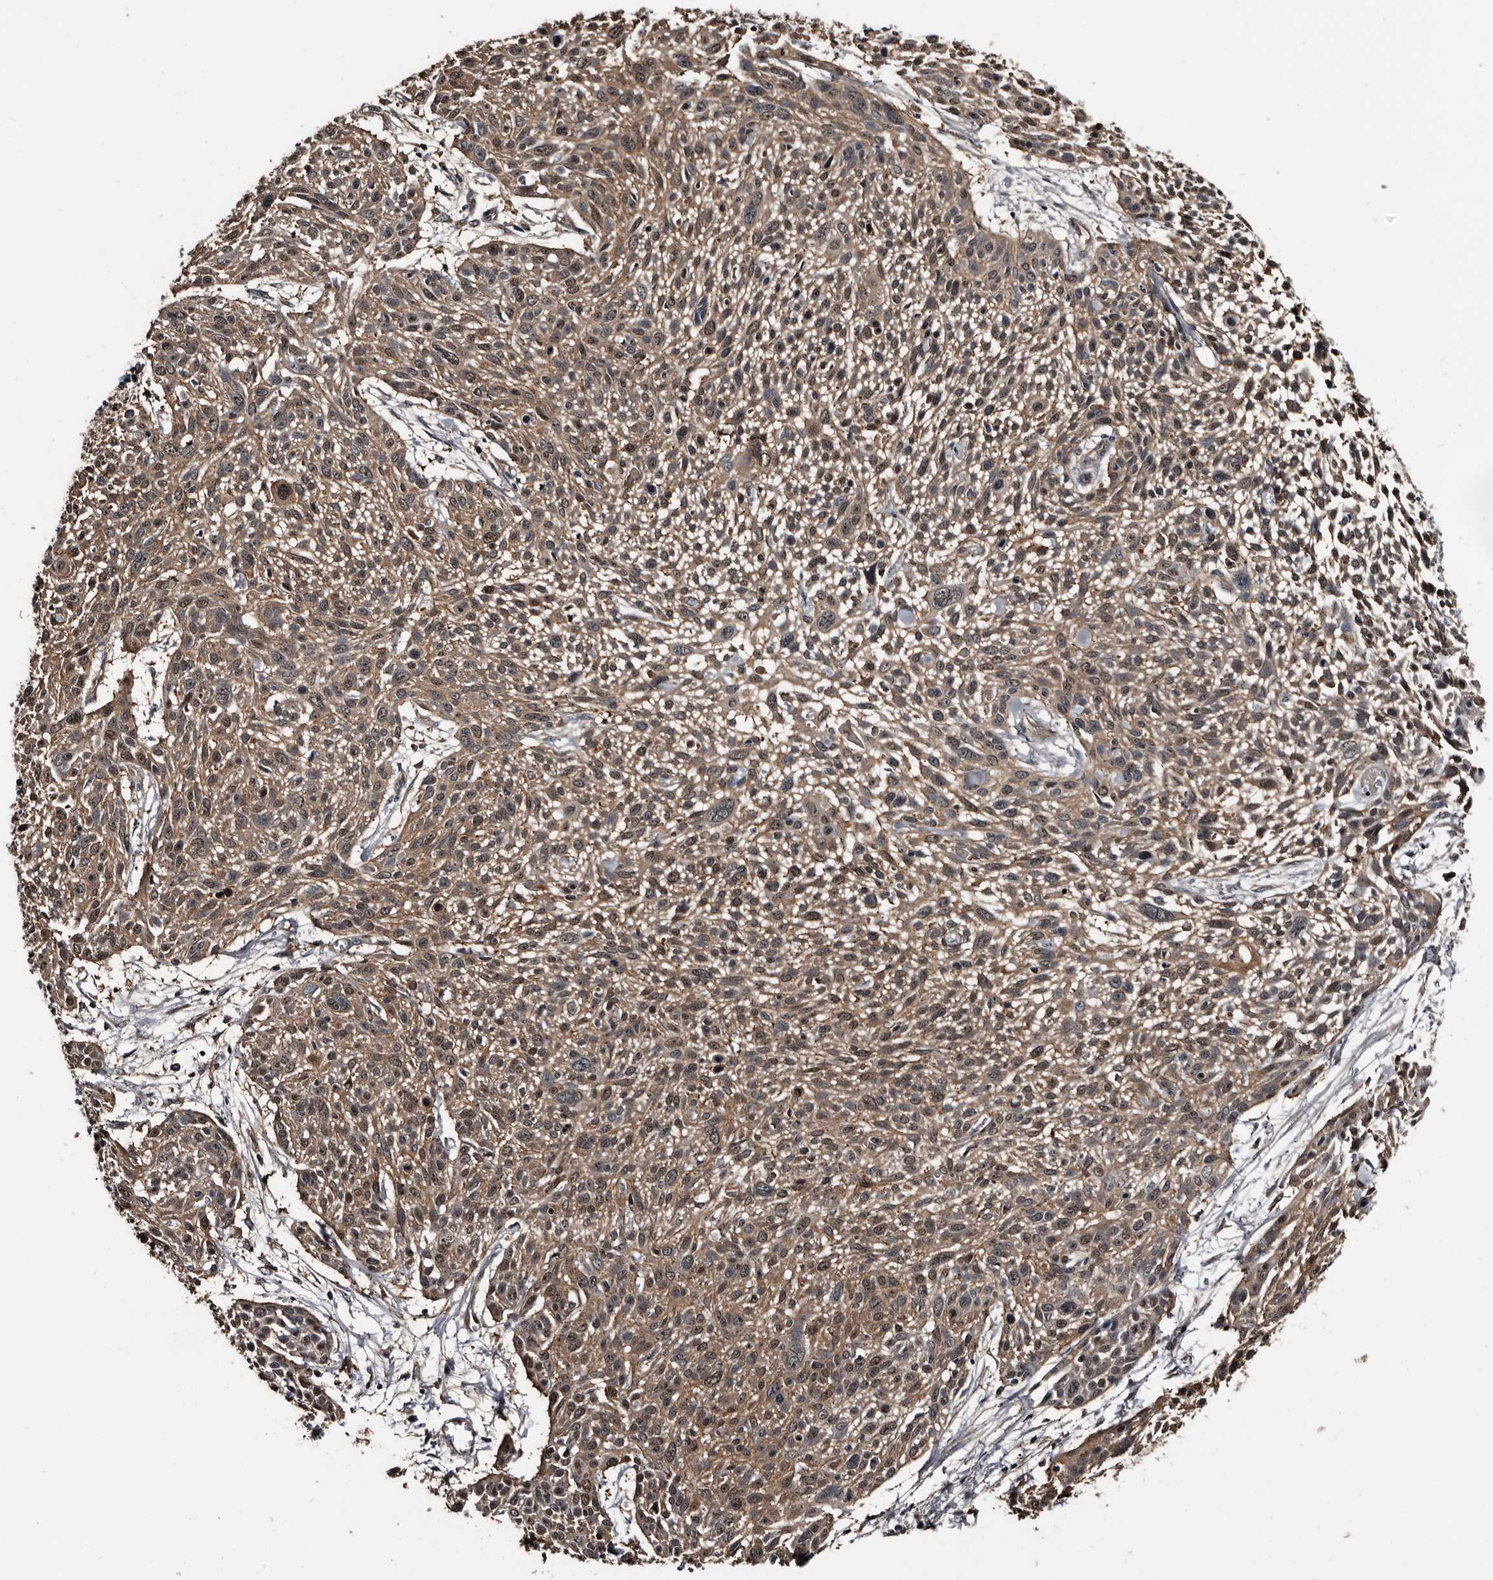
{"staining": {"intensity": "moderate", "quantity": "25%-75%", "location": "cytoplasmic/membranous,nuclear"}, "tissue": "cervical cancer", "cell_type": "Tumor cells", "image_type": "cancer", "snomed": [{"axis": "morphology", "description": "Squamous cell carcinoma, NOS"}, {"axis": "topography", "description": "Cervix"}], "caption": "Human cervical squamous cell carcinoma stained with a protein marker exhibits moderate staining in tumor cells.", "gene": "DHPS", "patient": {"sex": "female", "age": 51}}